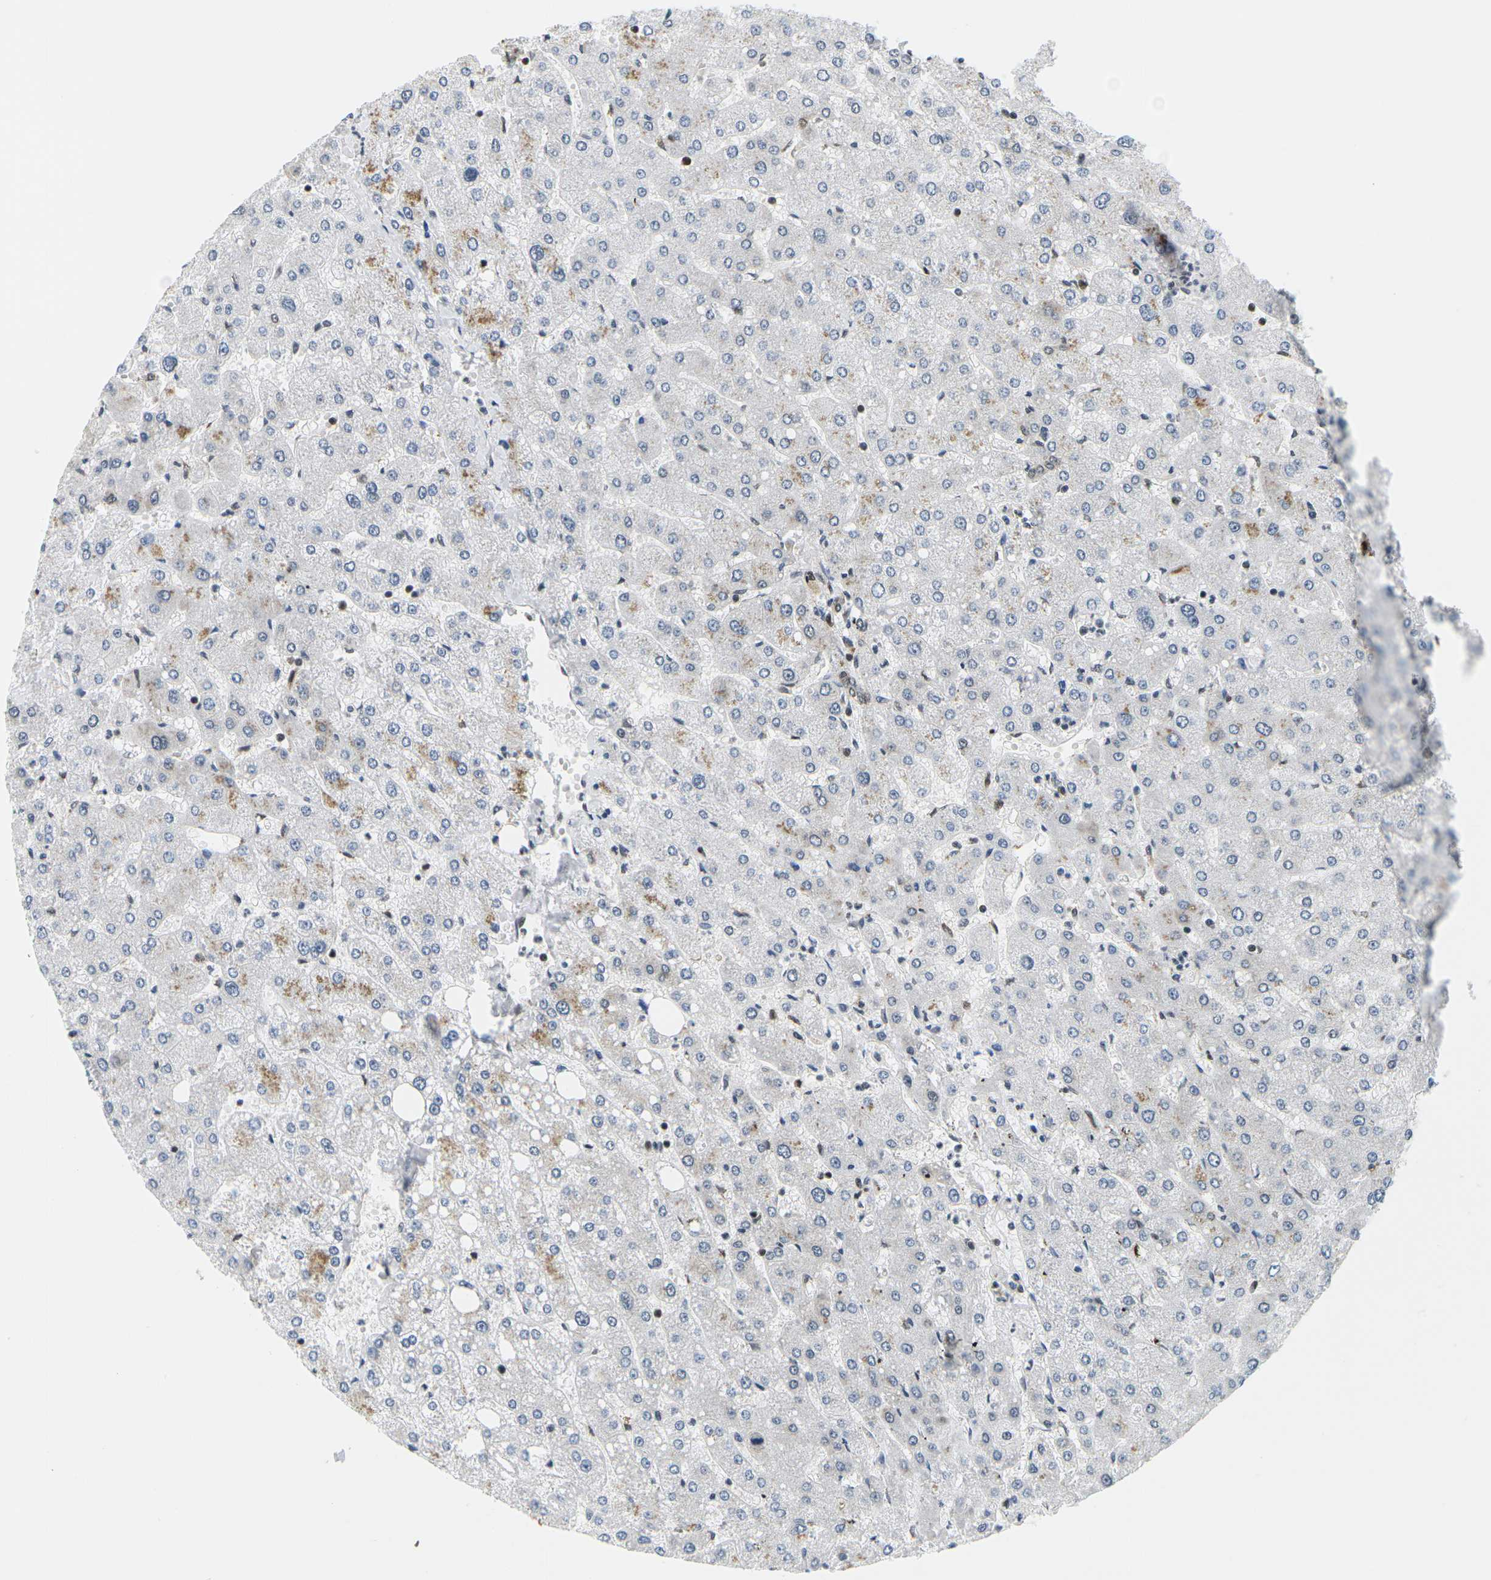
{"staining": {"intensity": "moderate", "quantity": "25%-75%", "location": "nuclear"}, "tissue": "liver", "cell_type": "Cholangiocytes", "image_type": "normal", "snomed": [{"axis": "morphology", "description": "Normal tissue, NOS"}, {"axis": "topography", "description": "Liver"}], "caption": "IHC staining of normal liver, which exhibits medium levels of moderate nuclear expression in about 25%-75% of cholangiocytes indicating moderate nuclear protein staining. The staining was performed using DAB (3,3'-diaminobenzidine) (brown) for protein detection and nuclei were counterstained in hematoxylin (blue).", "gene": "CELF1", "patient": {"sex": "male", "age": 55}}